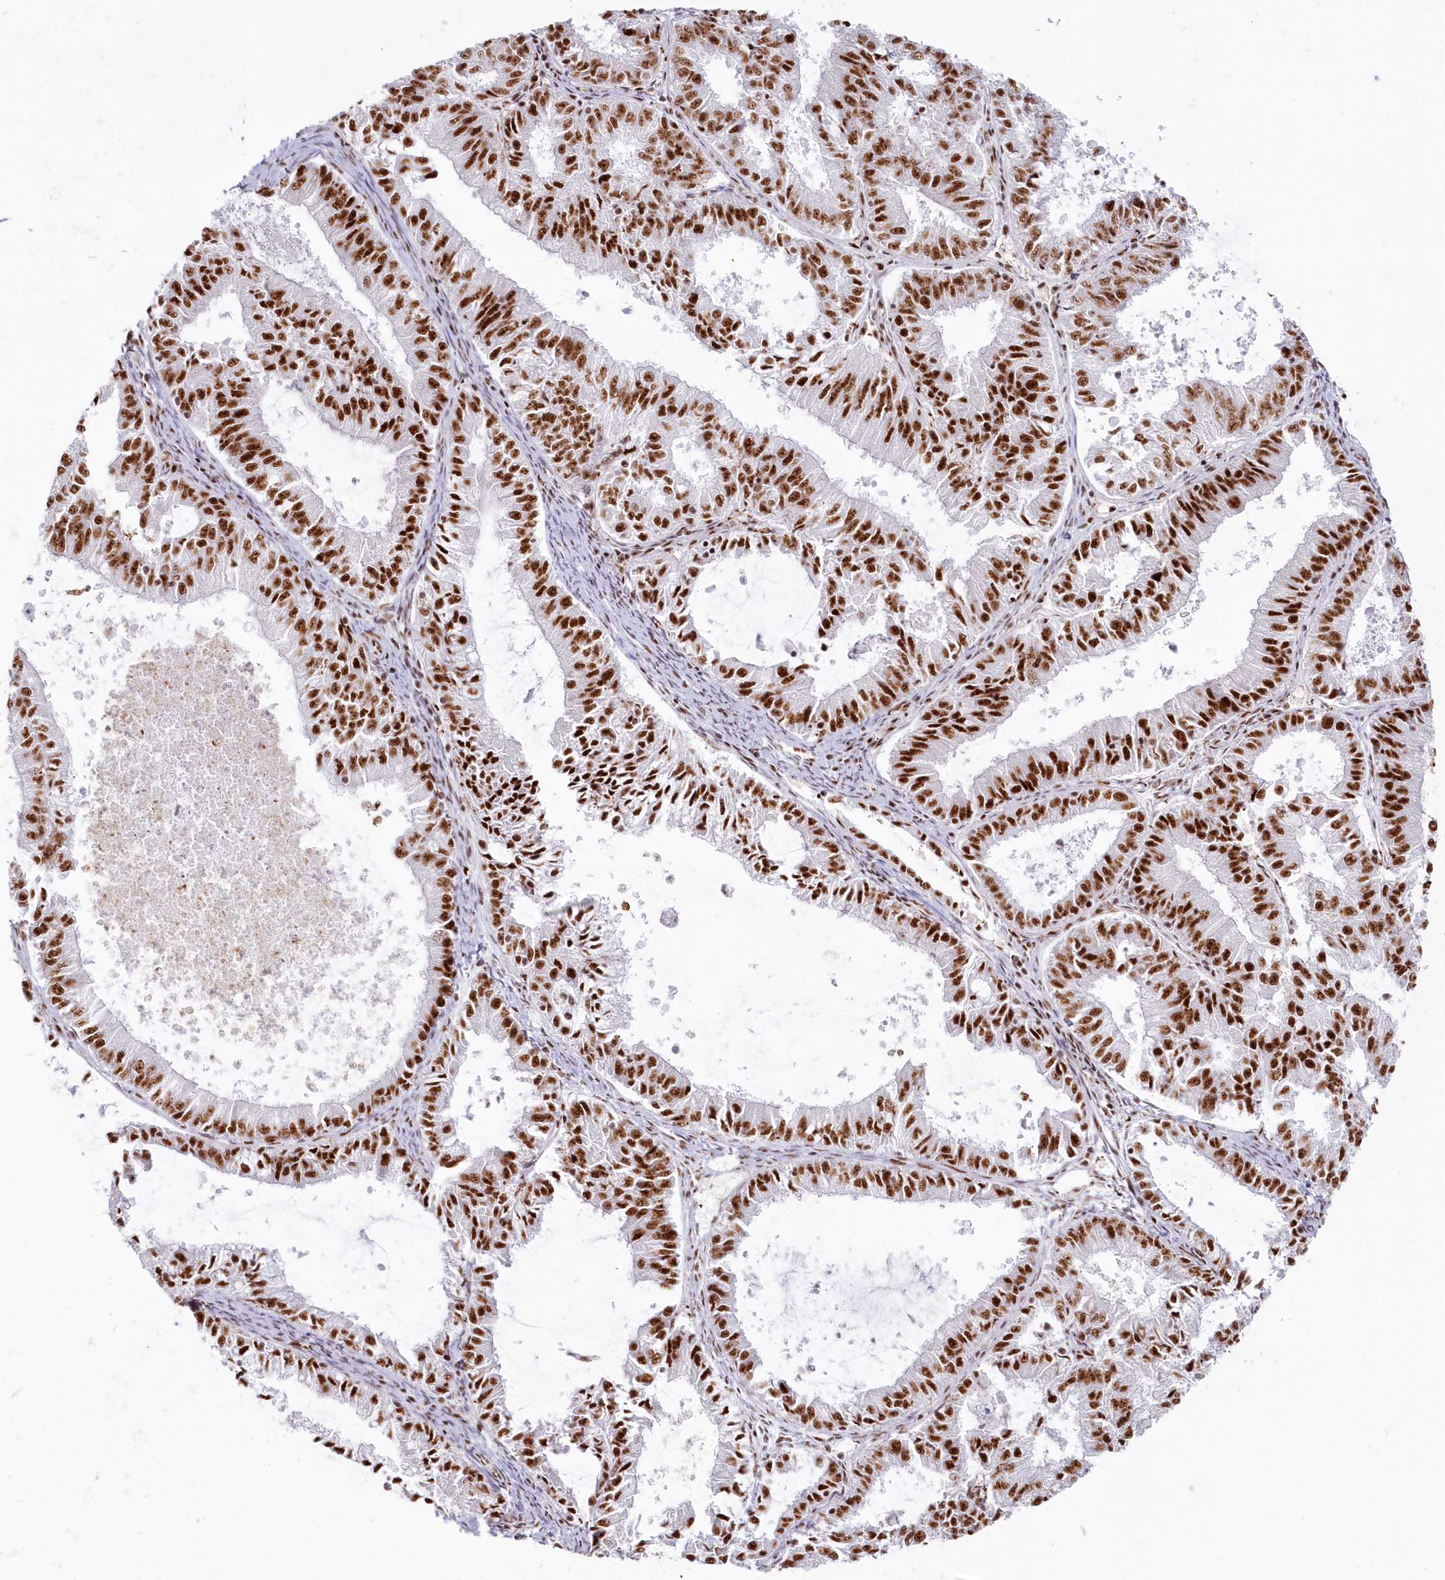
{"staining": {"intensity": "strong", "quantity": ">75%", "location": "nuclear"}, "tissue": "endometrial cancer", "cell_type": "Tumor cells", "image_type": "cancer", "snomed": [{"axis": "morphology", "description": "Adenocarcinoma, NOS"}, {"axis": "topography", "description": "Endometrium"}], "caption": "Protein staining demonstrates strong nuclear expression in approximately >75% of tumor cells in endometrial cancer (adenocarcinoma).", "gene": "DDX46", "patient": {"sex": "female", "age": 57}}